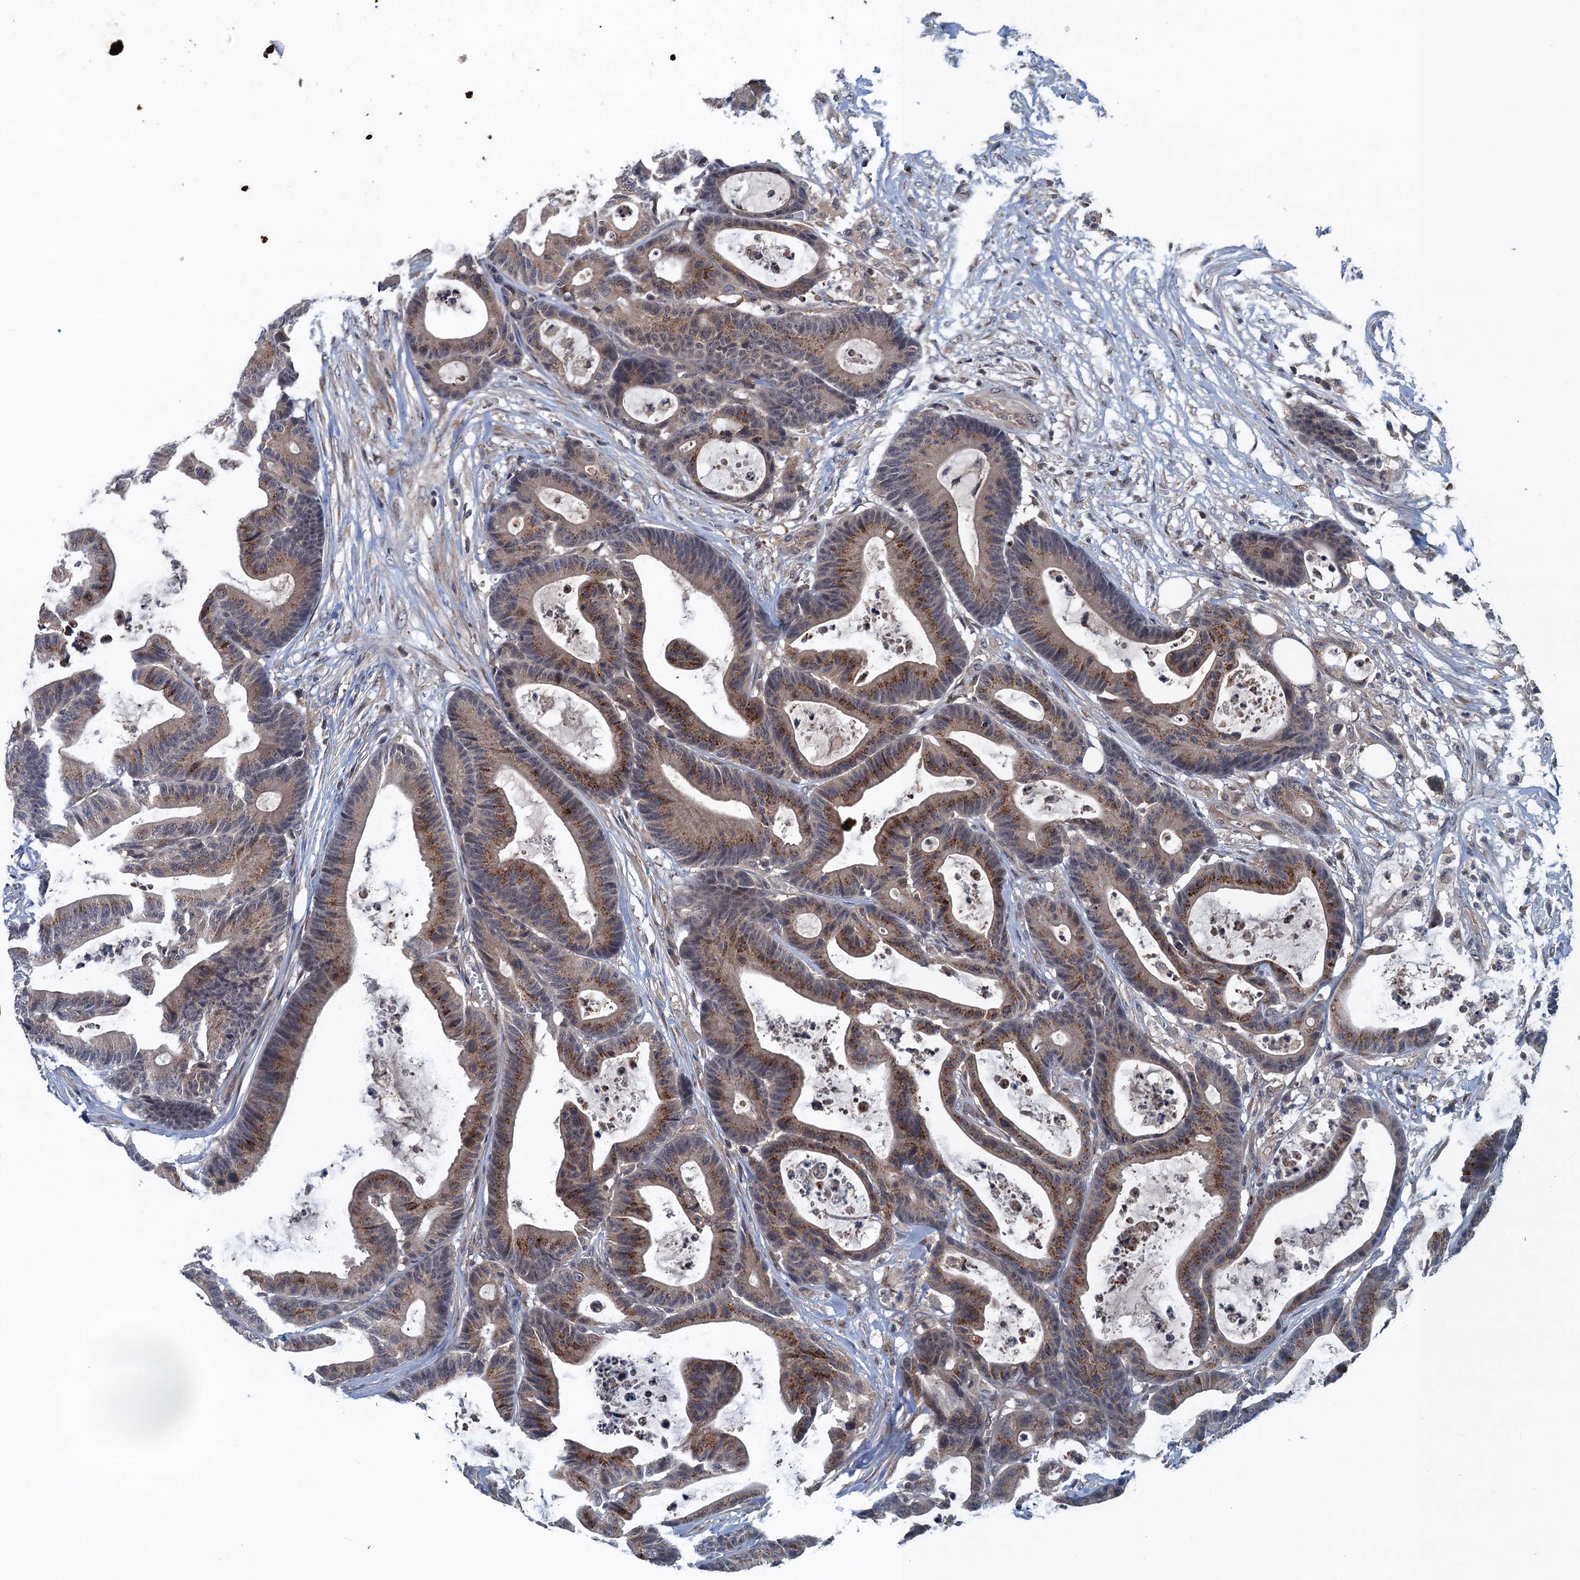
{"staining": {"intensity": "moderate", "quantity": ">75%", "location": "cytoplasmic/membranous"}, "tissue": "colorectal cancer", "cell_type": "Tumor cells", "image_type": "cancer", "snomed": [{"axis": "morphology", "description": "Adenocarcinoma, NOS"}, {"axis": "topography", "description": "Colon"}], "caption": "Moderate cytoplasmic/membranous positivity for a protein is seen in approximately >75% of tumor cells of colorectal cancer (adenocarcinoma) using immunohistochemistry.", "gene": "RNF165", "patient": {"sex": "female", "age": 84}}